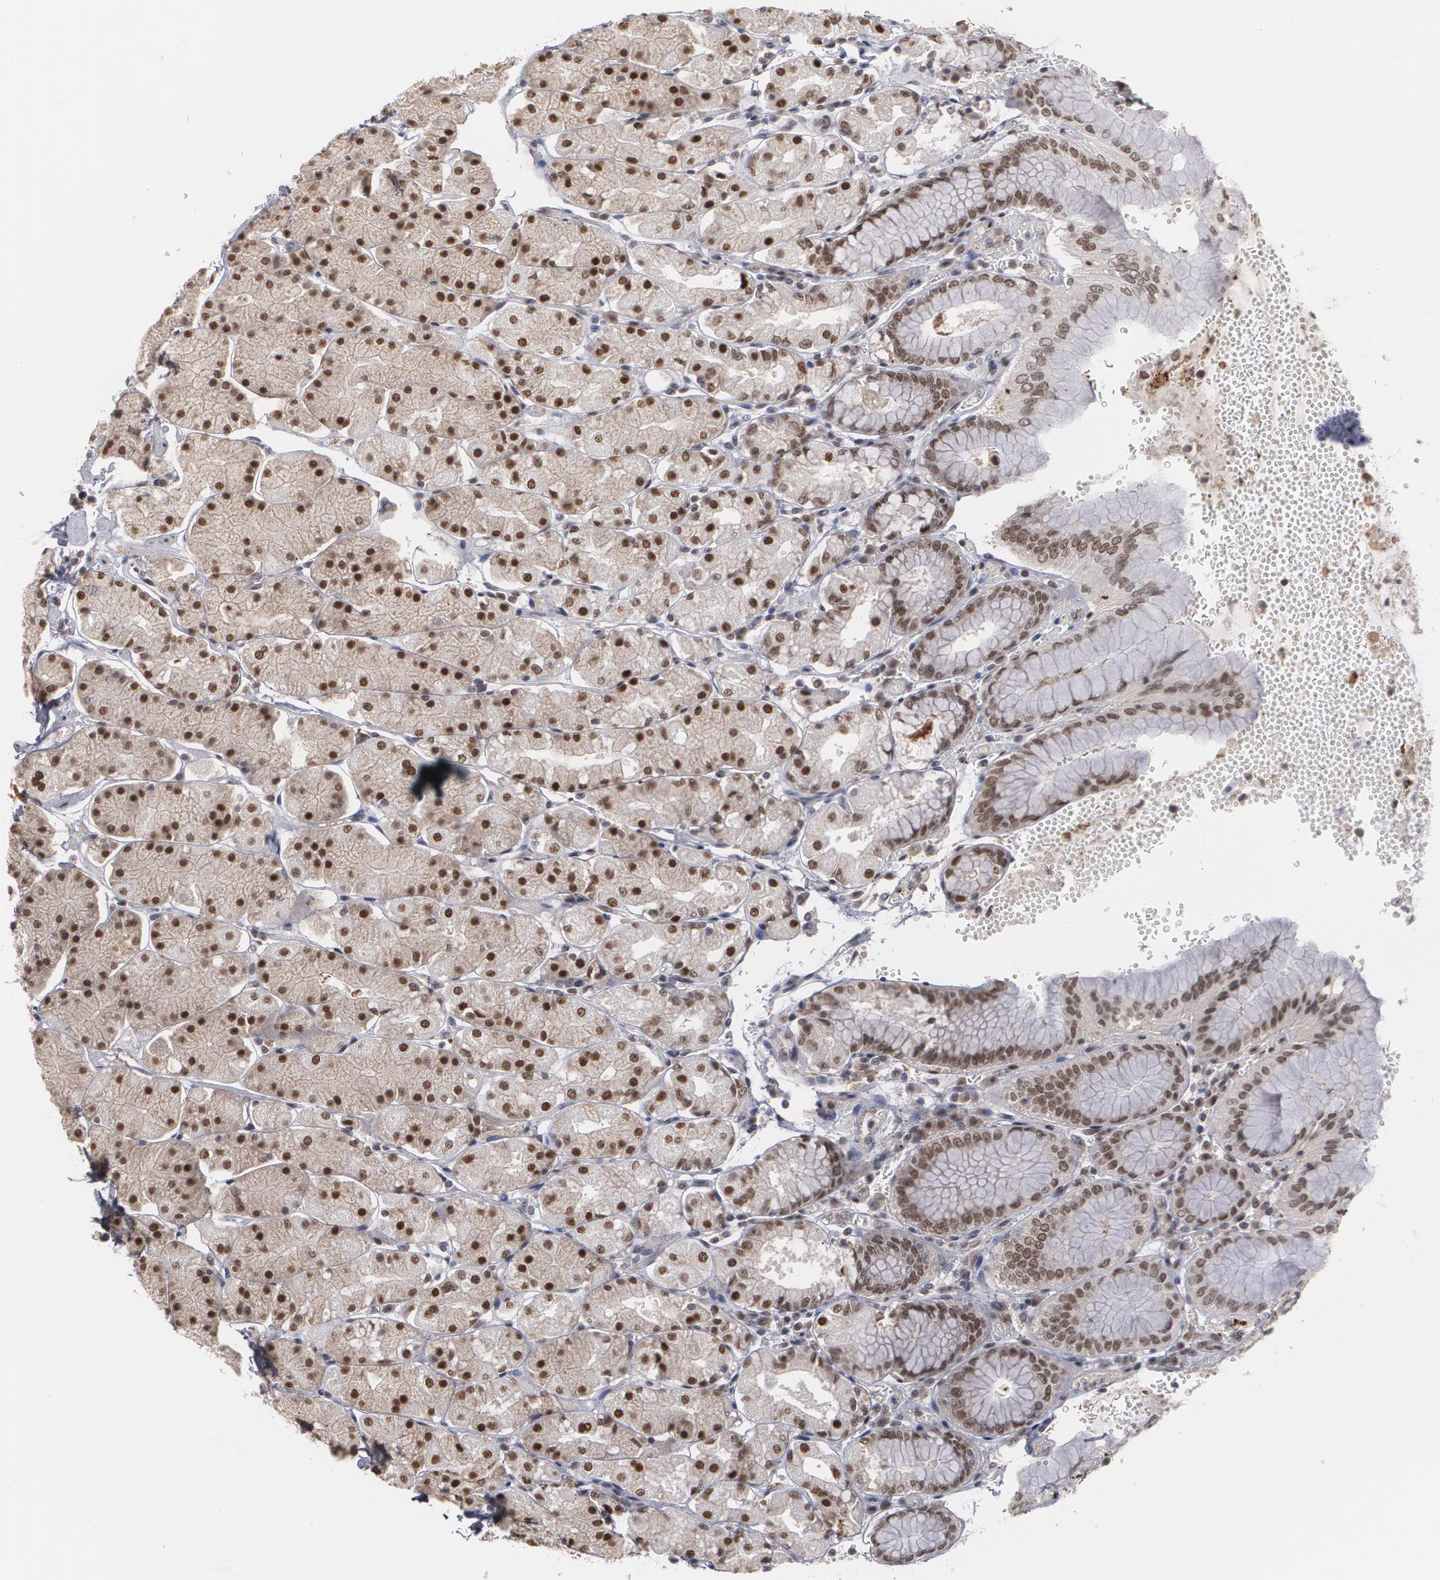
{"staining": {"intensity": "strong", "quantity": ">75%", "location": "nuclear"}, "tissue": "stomach", "cell_type": "Glandular cells", "image_type": "normal", "snomed": [{"axis": "morphology", "description": "Normal tissue, NOS"}, {"axis": "topography", "description": "Stomach, upper"}, {"axis": "topography", "description": "Stomach"}], "caption": "Benign stomach exhibits strong nuclear expression in approximately >75% of glandular cells.", "gene": "INTS6L", "patient": {"sex": "male", "age": 76}}